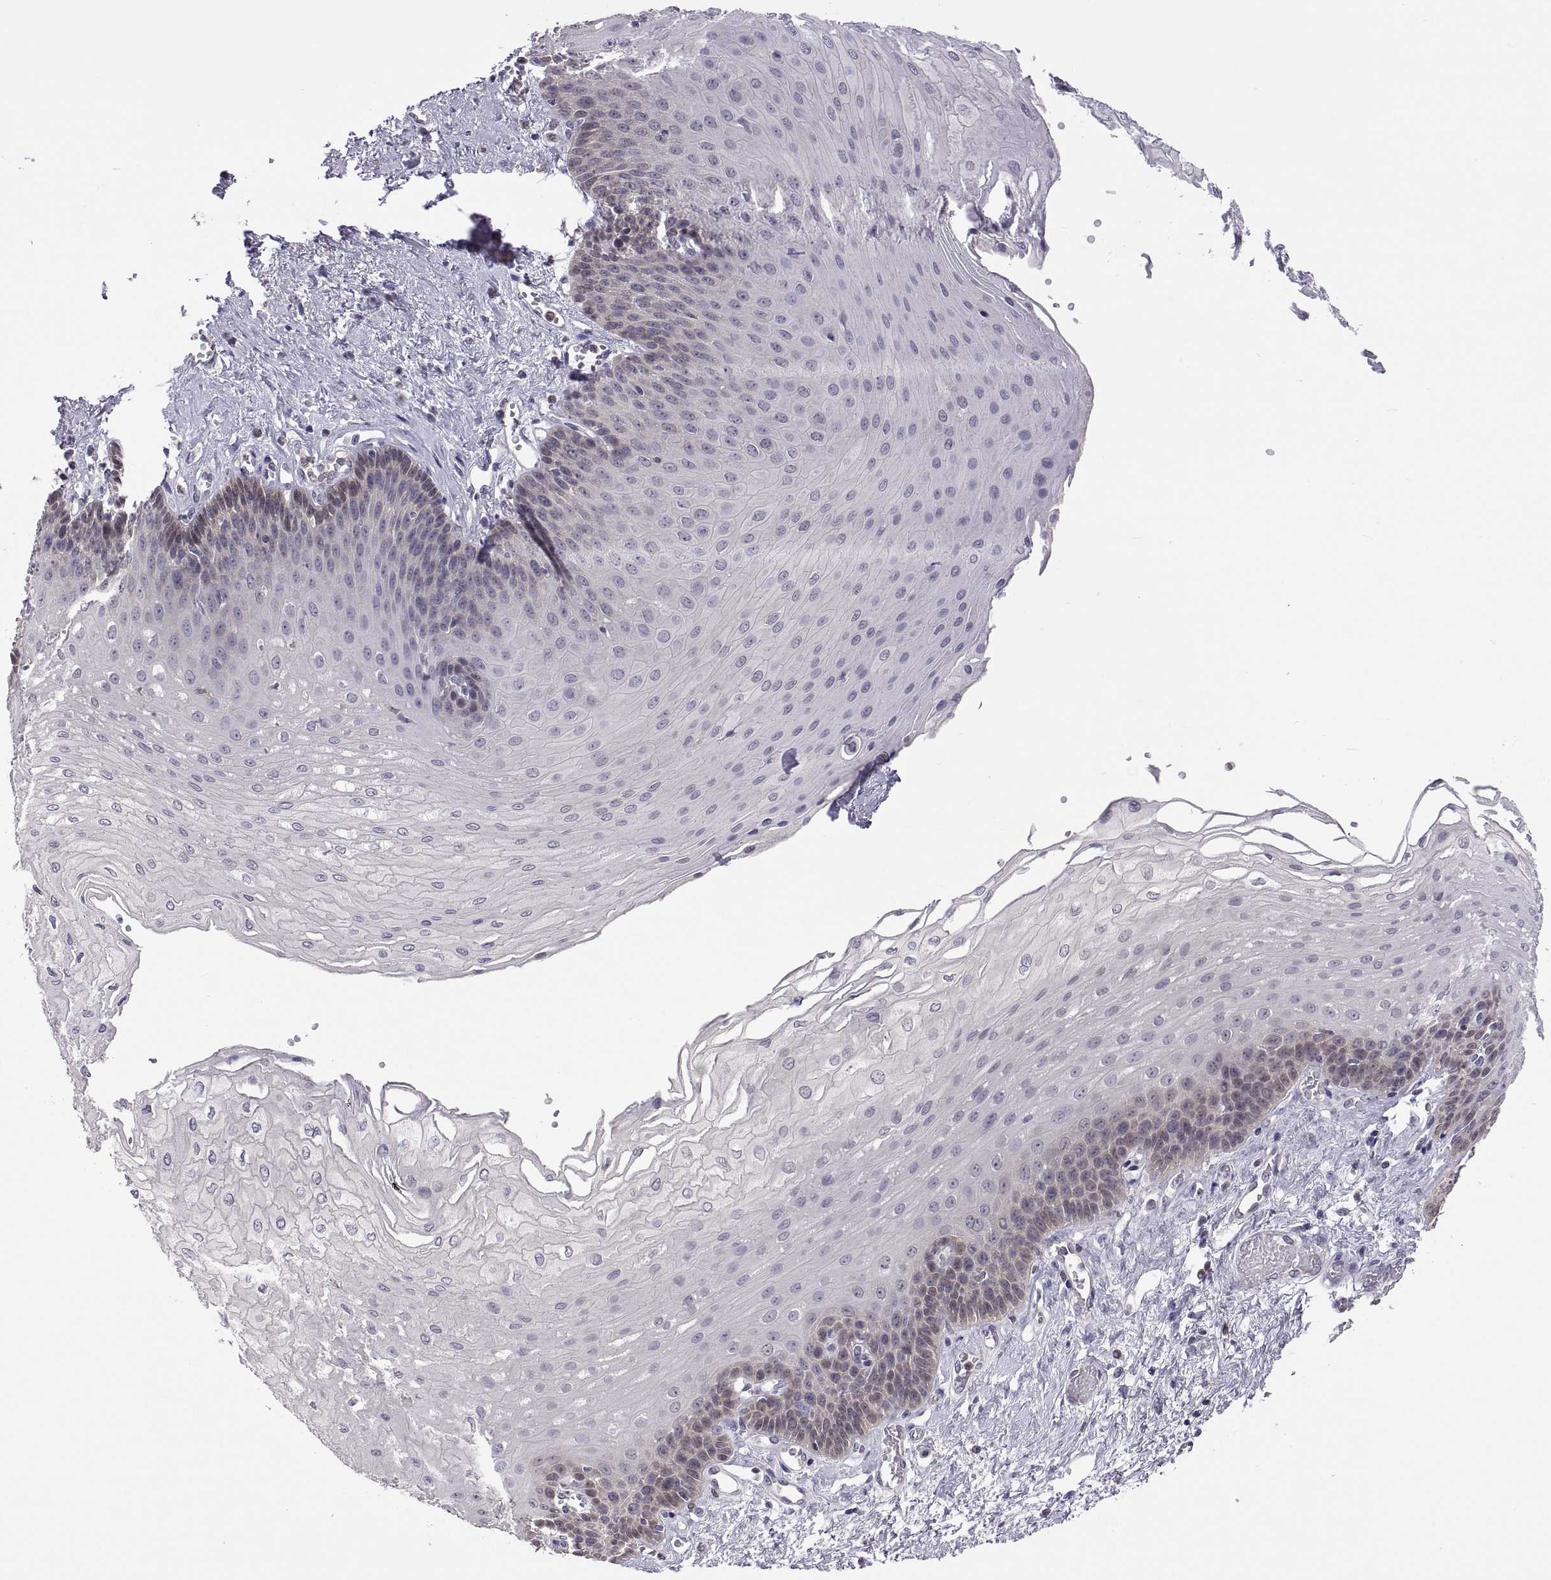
{"staining": {"intensity": "negative", "quantity": "none", "location": "none"}, "tissue": "esophagus", "cell_type": "Squamous epithelial cells", "image_type": "normal", "snomed": [{"axis": "morphology", "description": "Normal tissue, NOS"}, {"axis": "topography", "description": "Esophagus"}], "caption": "Immunohistochemical staining of normal esophagus demonstrates no significant staining in squamous epithelial cells. The staining is performed using DAB brown chromogen with nuclei counter-stained in using hematoxylin.", "gene": "FGF9", "patient": {"sex": "female", "age": 62}}